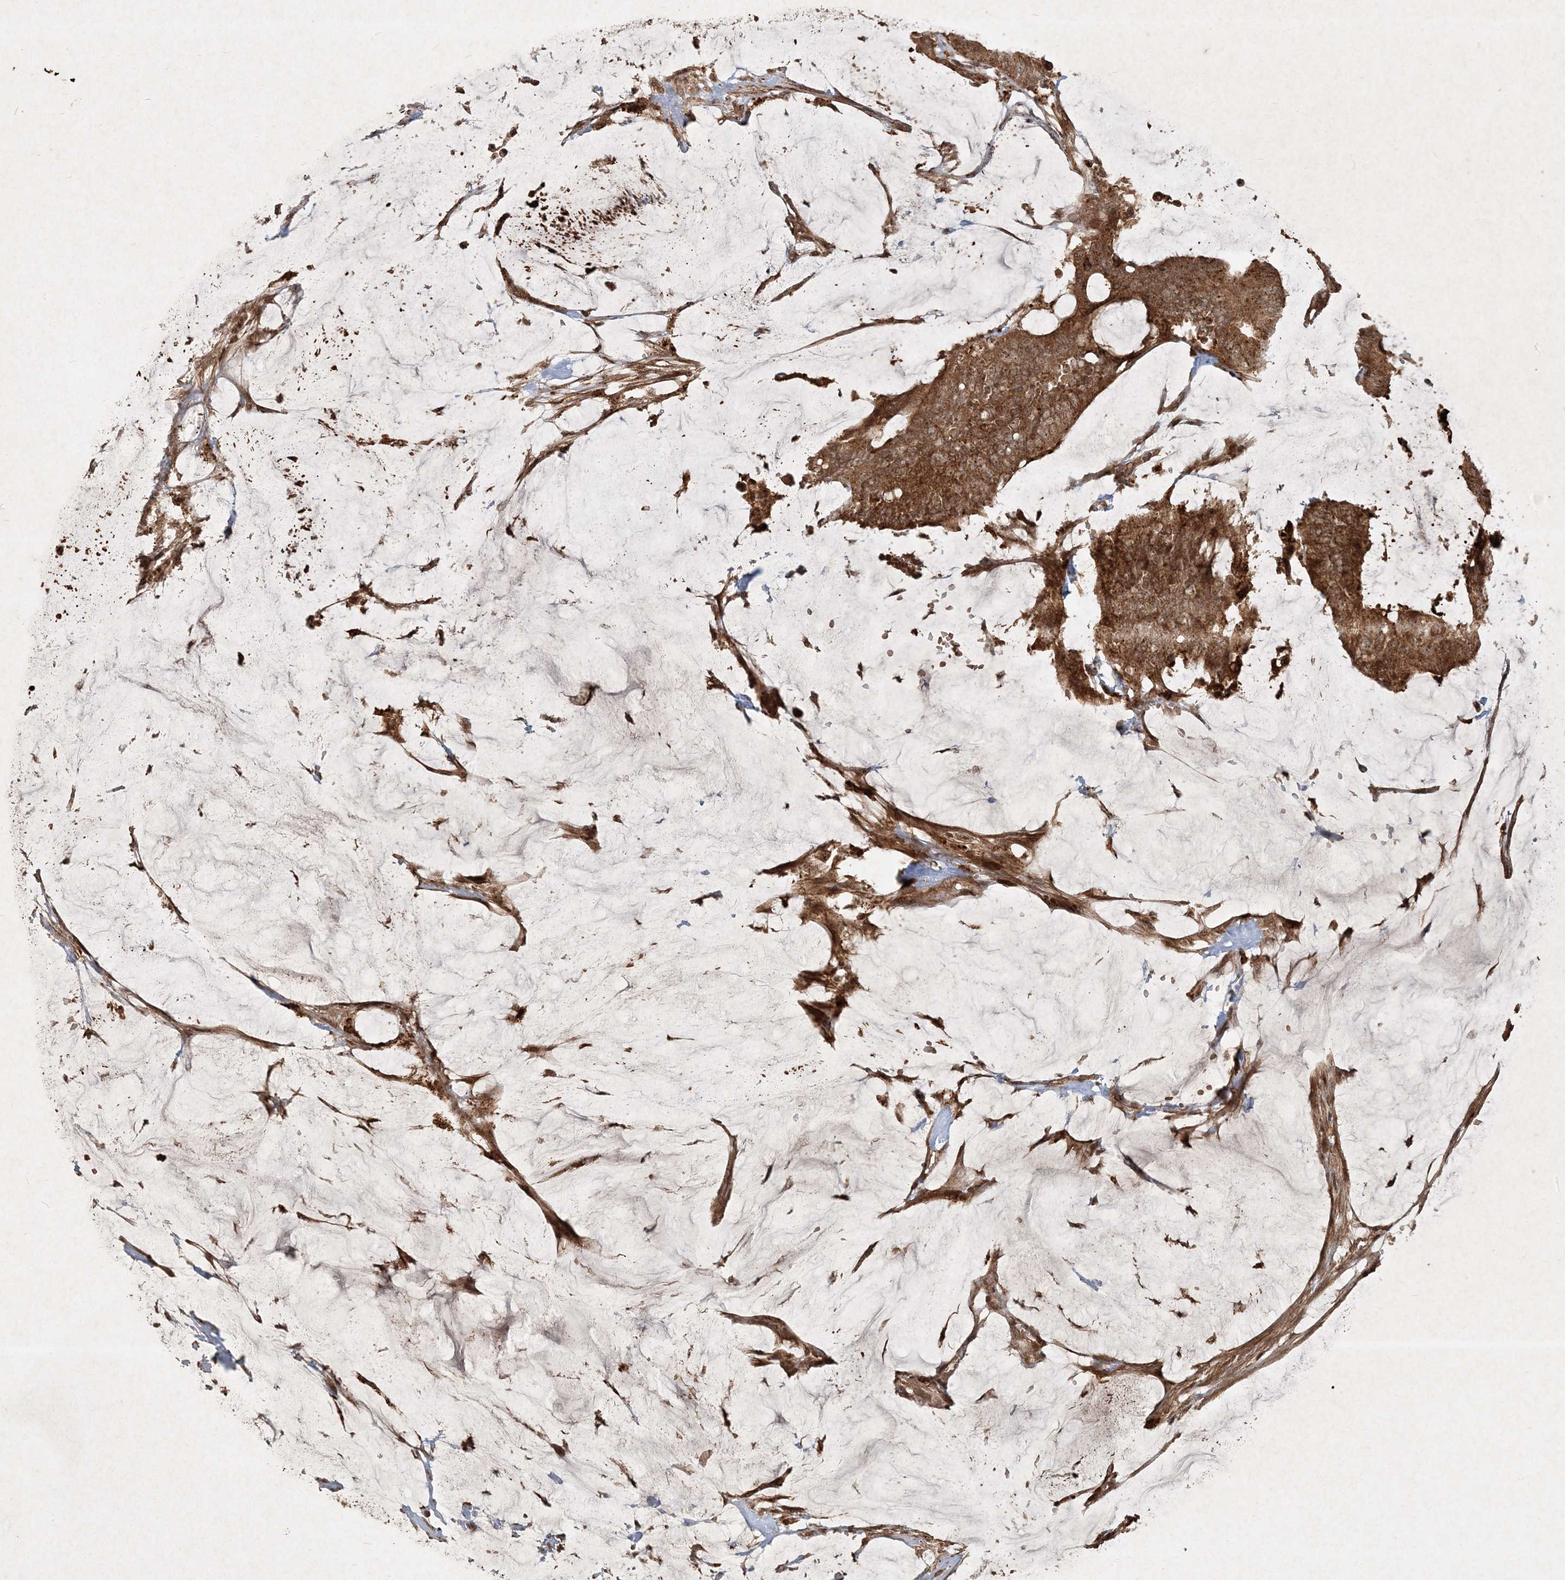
{"staining": {"intensity": "strong", "quantity": ">75%", "location": "cytoplasmic/membranous"}, "tissue": "colorectal cancer", "cell_type": "Tumor cells", "image_type": "cancer", "snomed": [{"axis": "morphology", "description": "Adenocarcinoma, NOS"}, {"axis": "topography", "description": "Rectum"}], "caption": "Adenocarcinoma (colorectal) tissue displays strong cytoplasmic/membranous positivity in about >75% of tumor cells, visualized by immunohistochemistry. Nuclei are stained in blue.", "gene": "NARS1", "patient": {"sex": "female", "age": 66}}